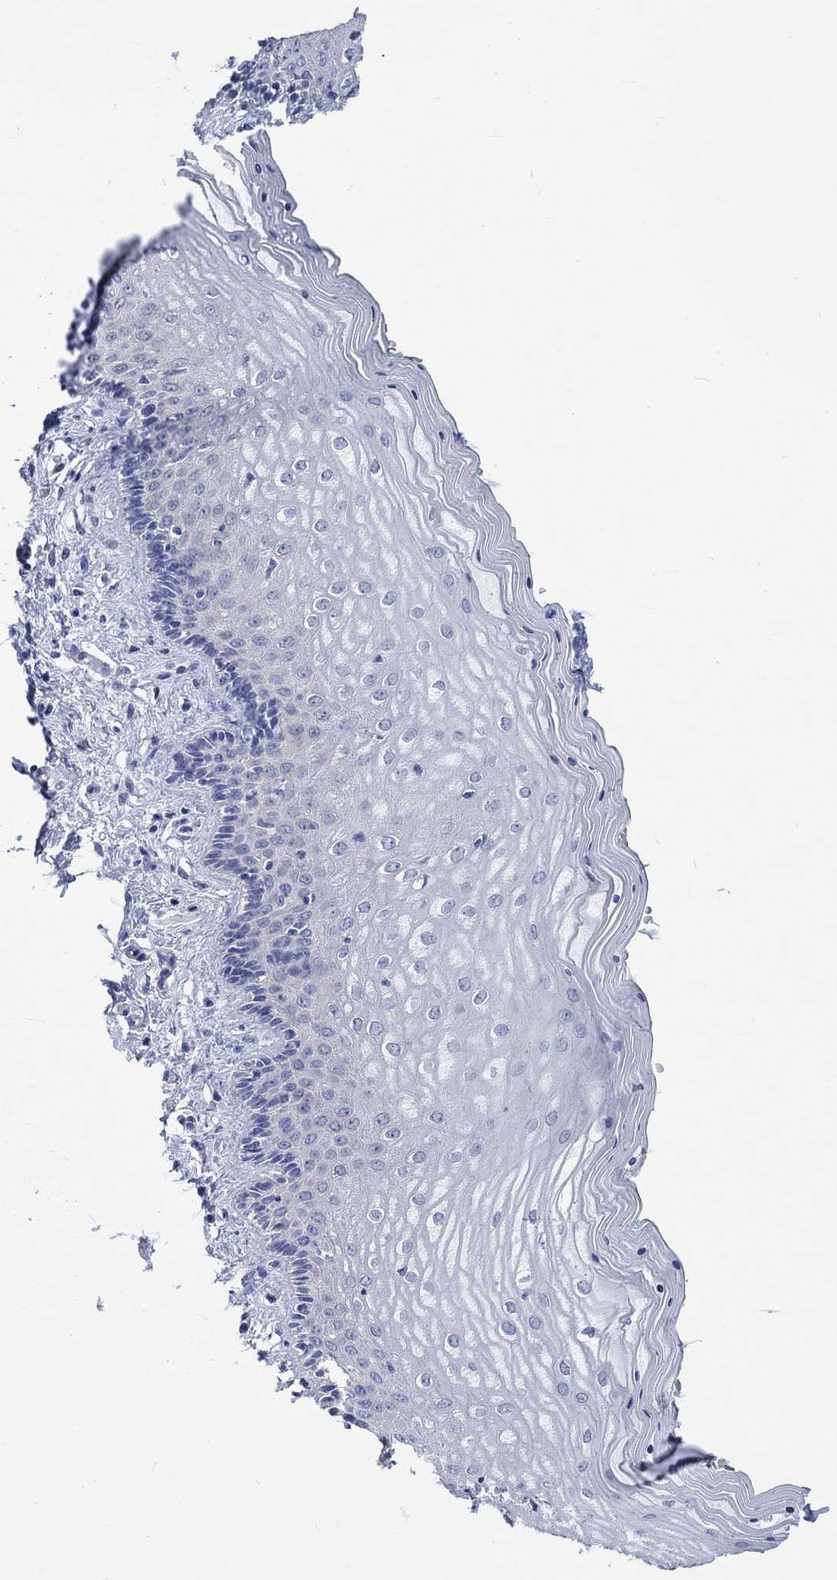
{"staining": {"intensity": "negative", "quantity": "none", "location": "none"}, "tissue": "vagina", "cell_type": "Squamous epithelial cells", "image_type": "normal", "snomed": [{"axis": "morphology", "description": "Normal tissue, NOS"}, {"axis": "topography", "description": "Vagina"}], "caption": "DAB immunohistochemical staining of normal human vagina exhibits no significant staining in squamous epithelial cells. (IHC, brightfield microscopy, high magnification).", "gene": "KCNA1", "patient": {"sex": "female", "age": 45}}